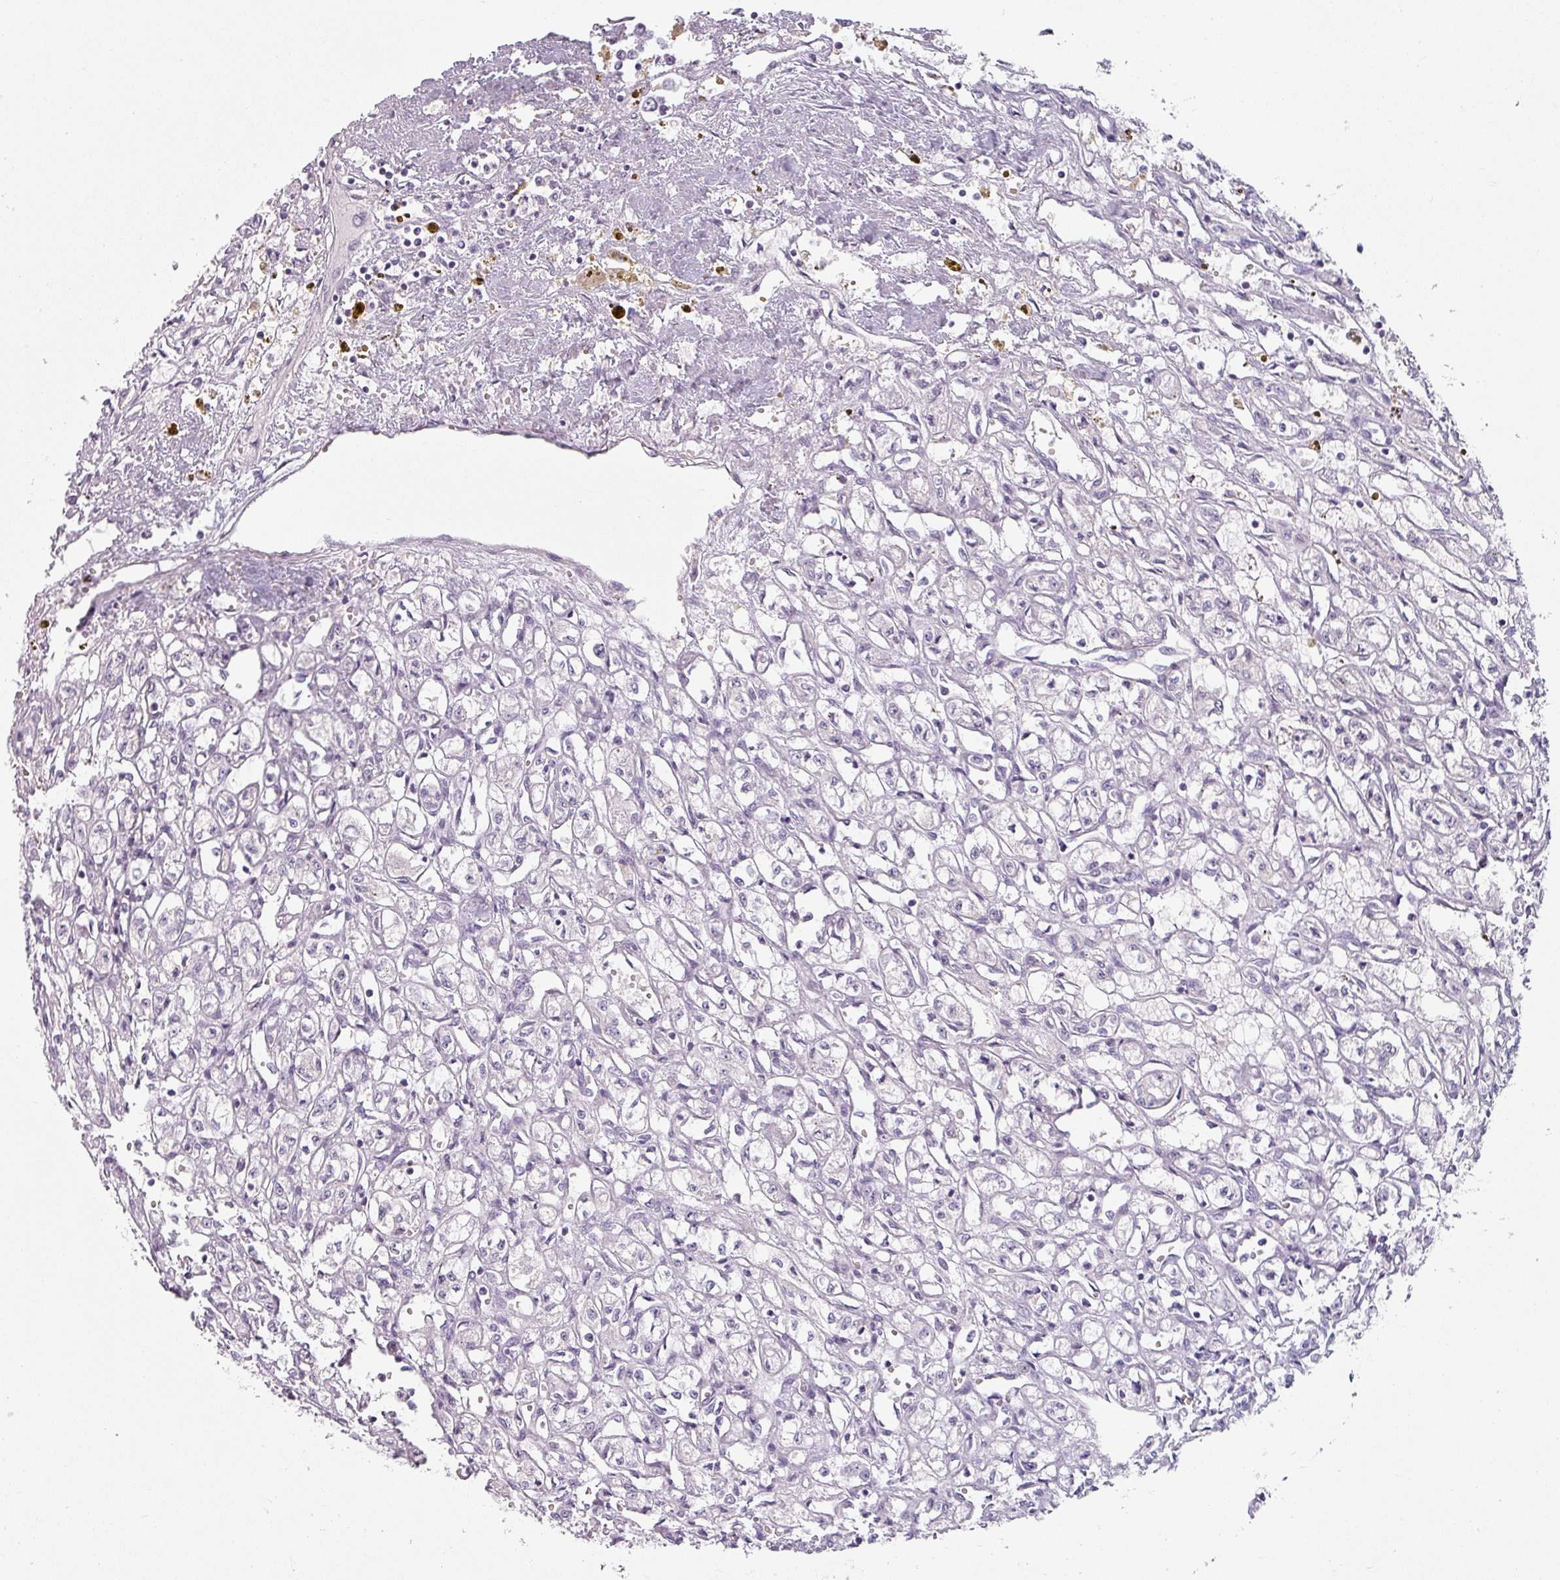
{"staining": {"intensity": "negative", "quantity": "none", "location": "none"}, "tissue": "renal cancer", "cell_type": "Tumor cells", "image_type": "cancer", "snomed": [{"axis": "morphology", "description": "Adenocarcinoma, NOS"}, {"axis": "topography", "description": "Kidney"}], "caption": "Immunohistochemistry of adenocarcinoma (renal) displays no positivity in tumor cells.", "gene": "SFTPA1", "patient": {"sex": "male", "age": 56}}